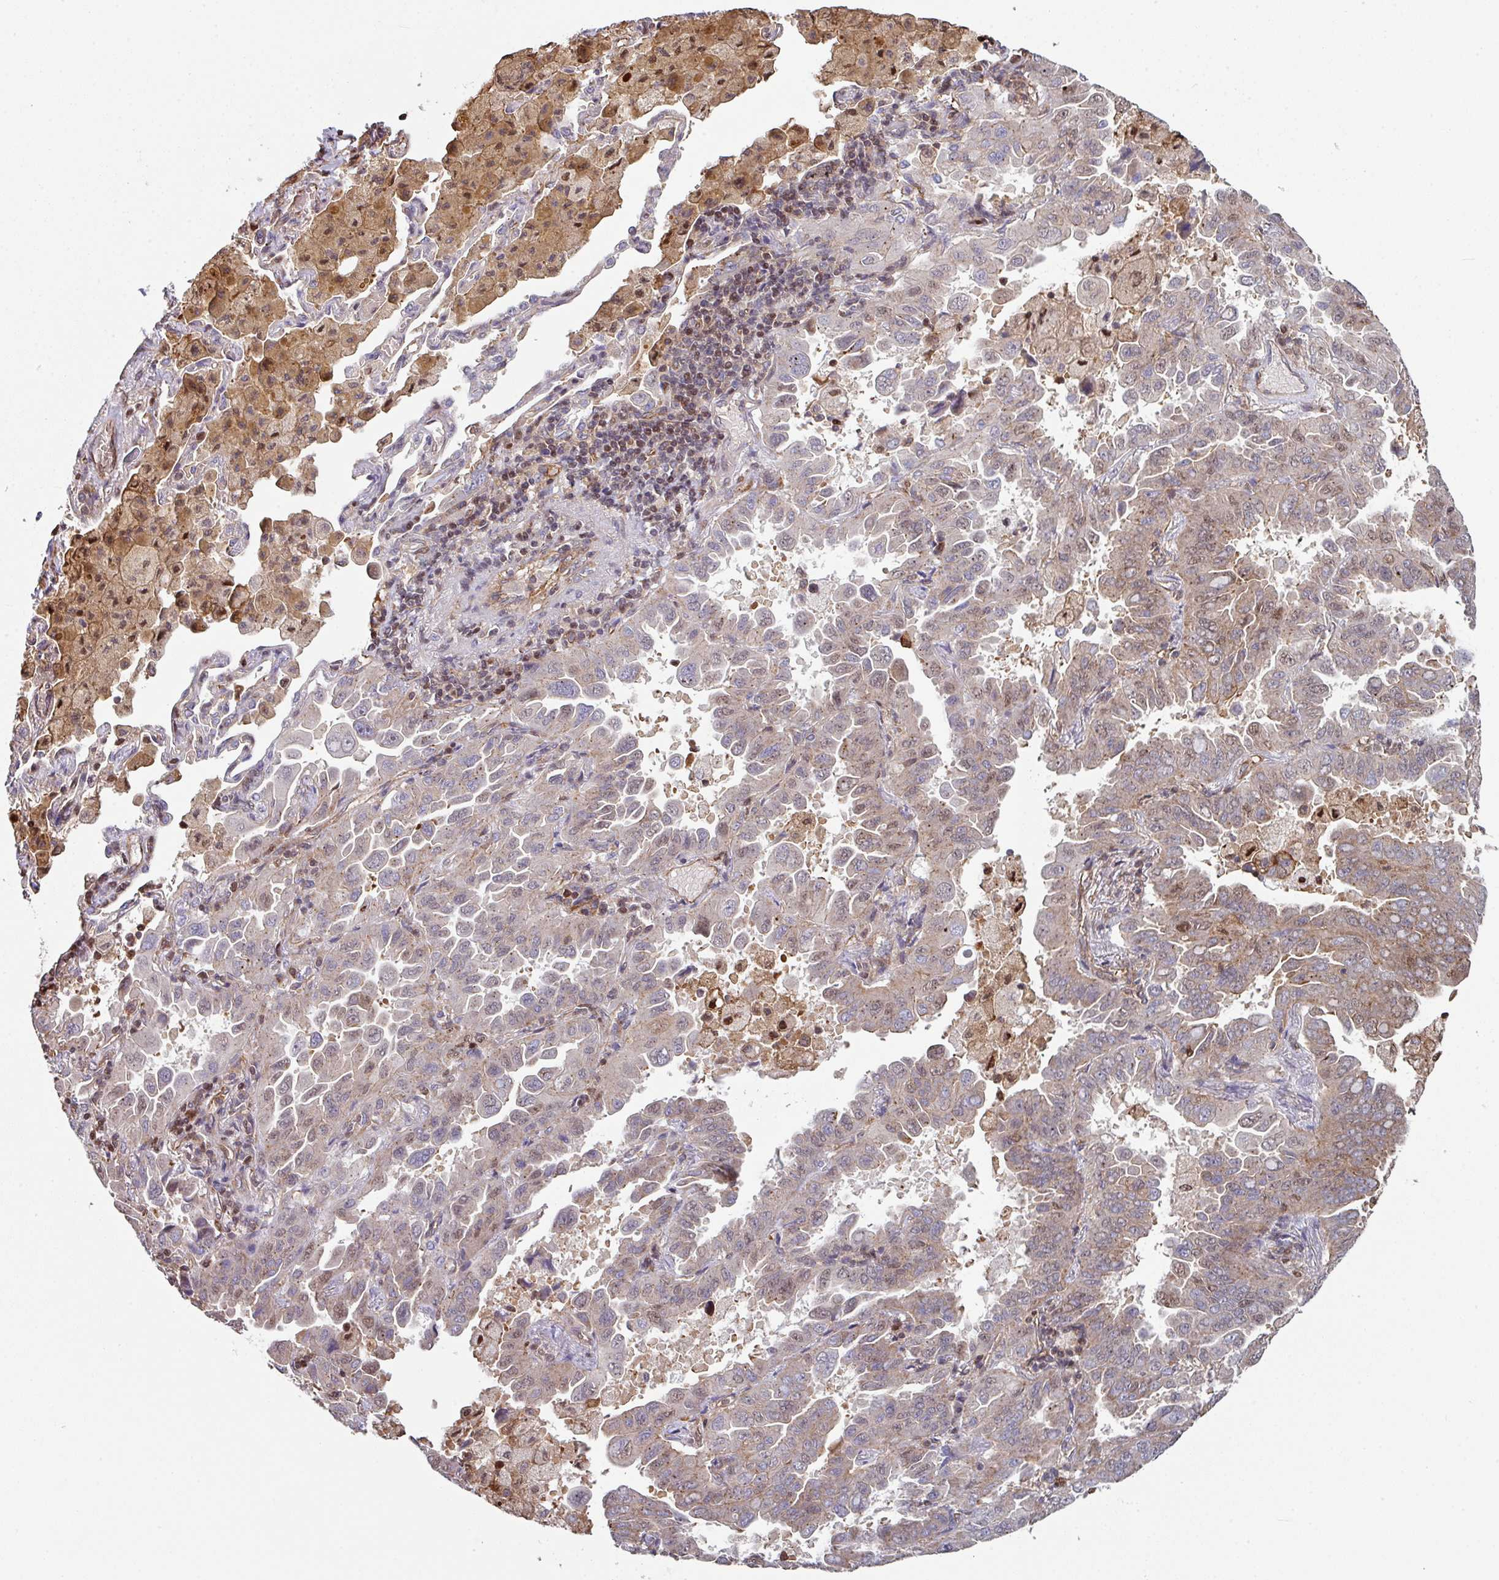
{"staining": {"intensity": "weak", "quantity": "<25%", "location": "cytoplasmic/membranous"}, "tissue": "lung cancer", "cell_type": "Tumor cells", "image_type": "cancer", "snomed": [{"axis": "morphology", "description": "Adenocarcinoma, NOS"}, {"axis": "topography", "description": "Lung"}], "caption": "Immunohistochemistry image of human lung adenocarcinoma stained for a protein (brown), which demonstrates no staining in tumor cells.", "gene": "ANO9", "patient": {"sex": "male", "age": 64}}